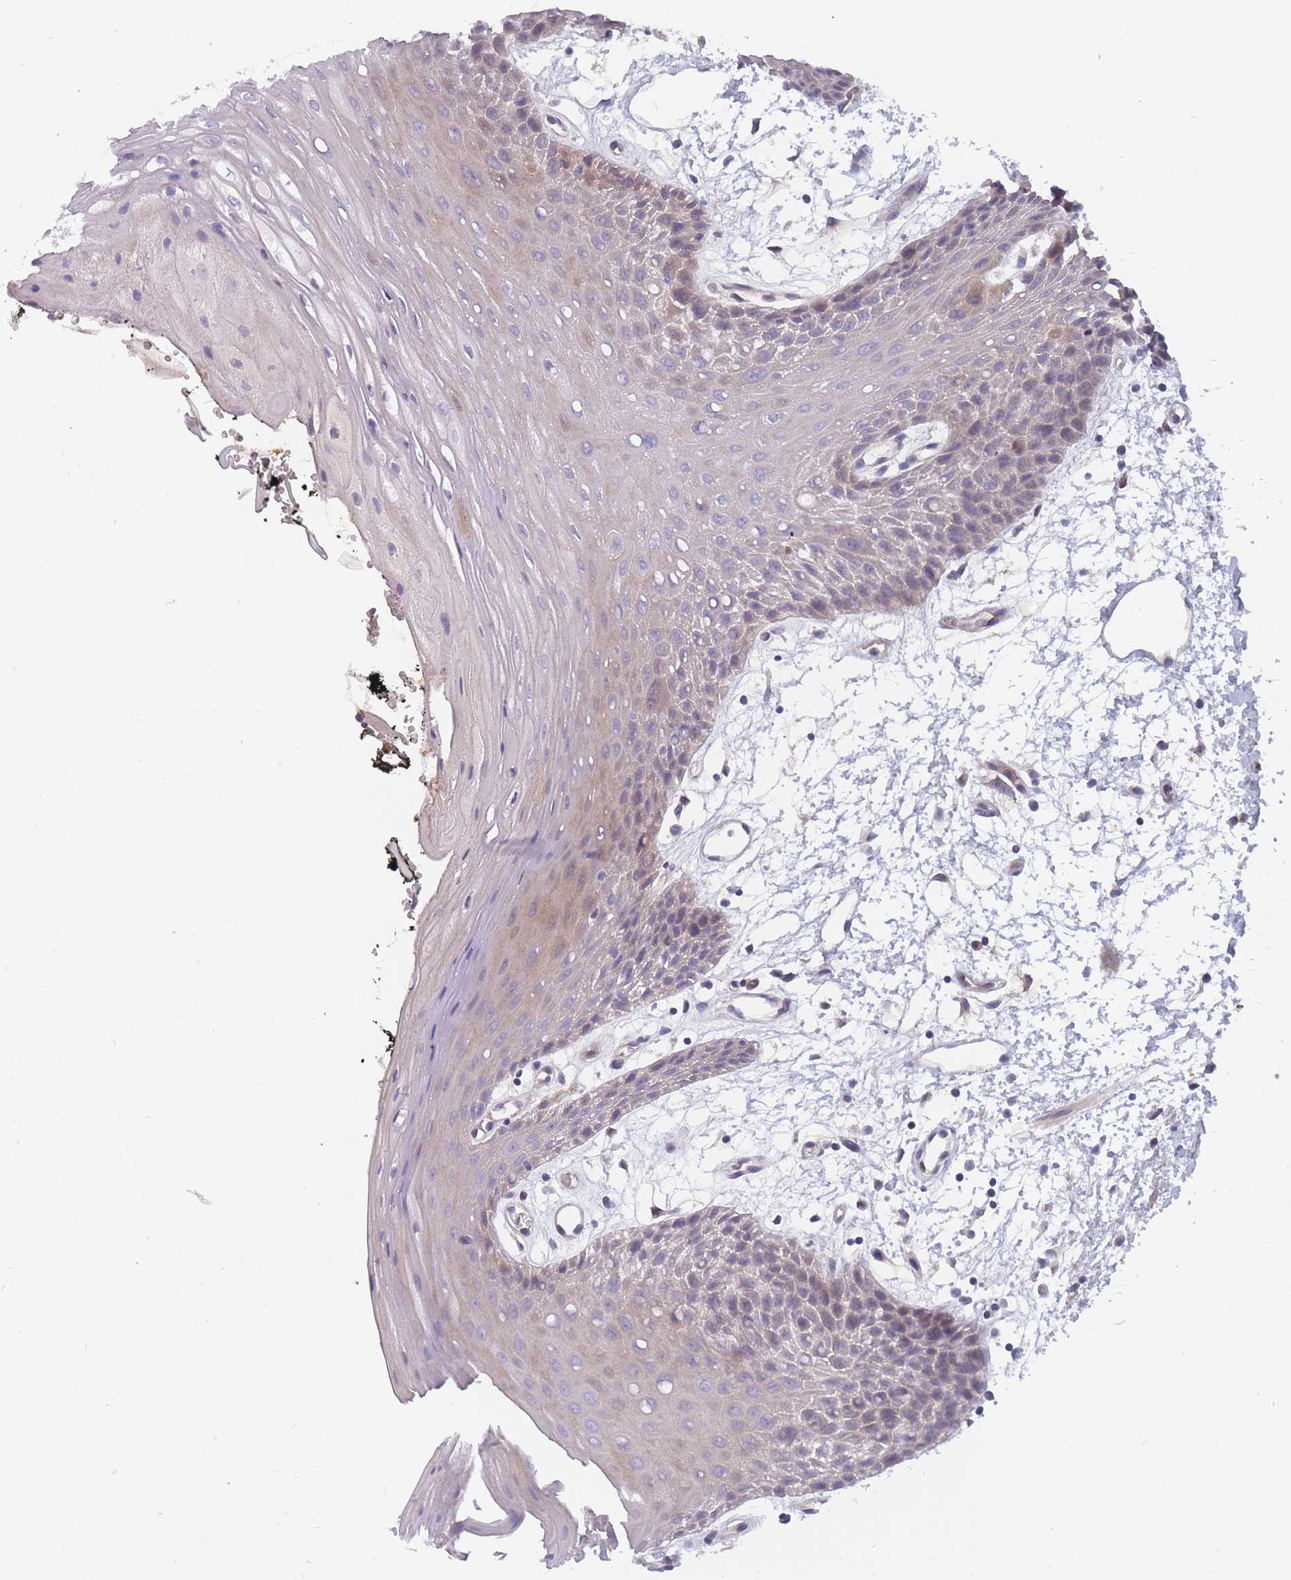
{"staining": {"intensity": "weak", "quantity": "<25%", "location": "cytoplasmic/membranous"}, "tissue": "oral mucosa", "cell_type": "Squamous epithelial cells", "image_type": "normal", "snomed": [{"axis": "morphology", "description": "Normal tissue, NOS"}, {"axis": "topography", "description": "Oral tissue"}, {"axis": "topography", "description": "Tounge, NOS"}], "caption": "Immunohistochemistry (IHC) image of benign oral mucosa stained for a protein (brown), which displays no staining in squamous epithelial cells. (Stains: DAB IHC with hematoxylin counter stain, Microscopy: brightfield microscopy at high magnification).", "gene": "FAM83F", "patient": {"sex": "female", "age": 59}}